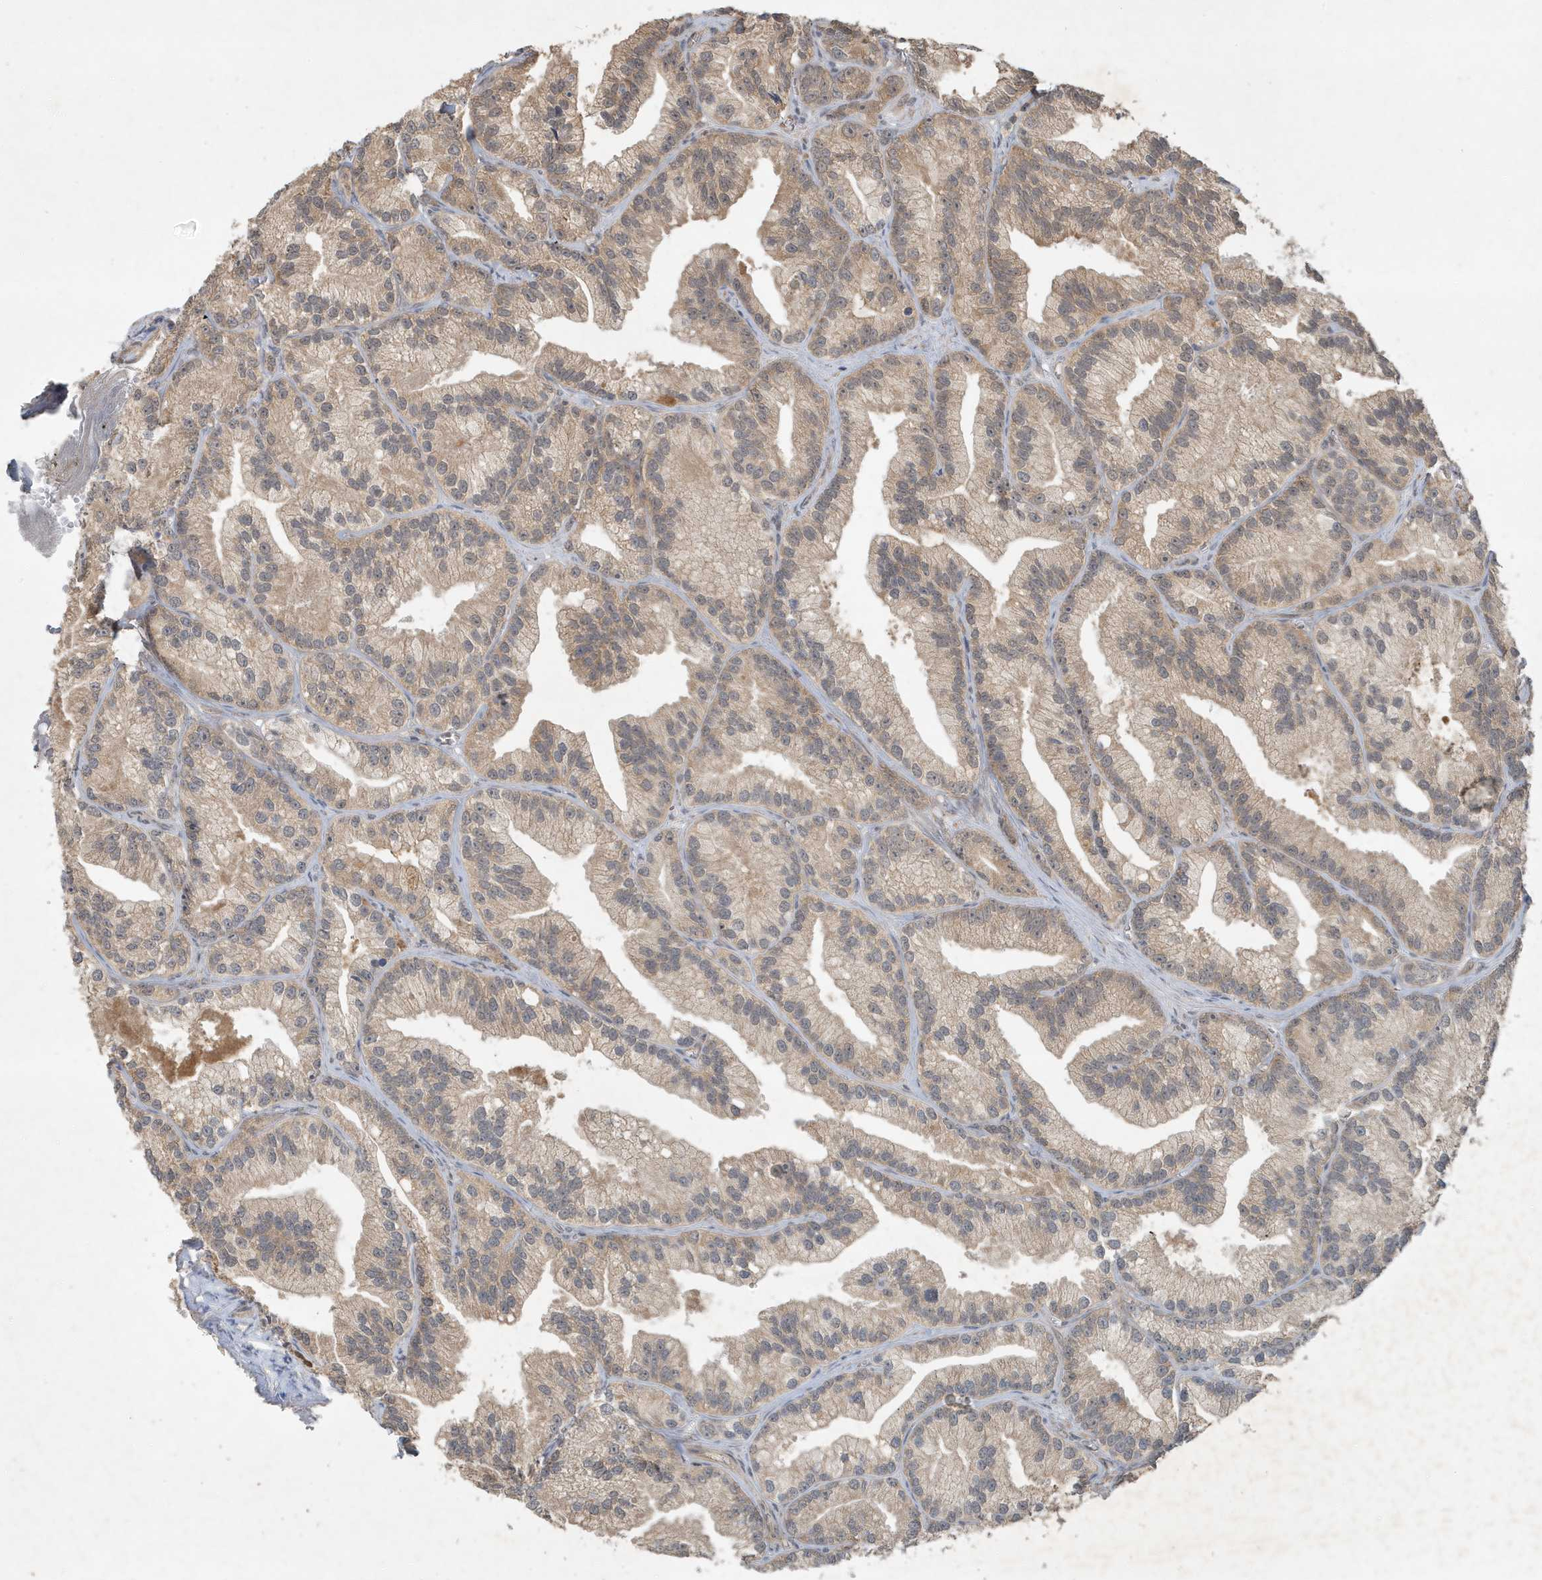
{"staining": {"intensity": "weak", "quantity": ">75%", "location": "cytoplasmic/membranous"}, "tissue": "prostate cancer", "cell_type": "Tumor cells", "image_type": "cancer", "snomed": [{"axis": "morphology", "description": "Adenocarcinoma, Low grade"}, {"axis": "topography", "description": "Prostate"}], "caption": "A low amount of weak cytoplasmic/membranous positivity is seen in about >75% of tumor cells in adenocarcinoma (low-grade) (prostate) tissue.", "gene": "ABCB9", "patient": {"sex": "male", "age": 89}}